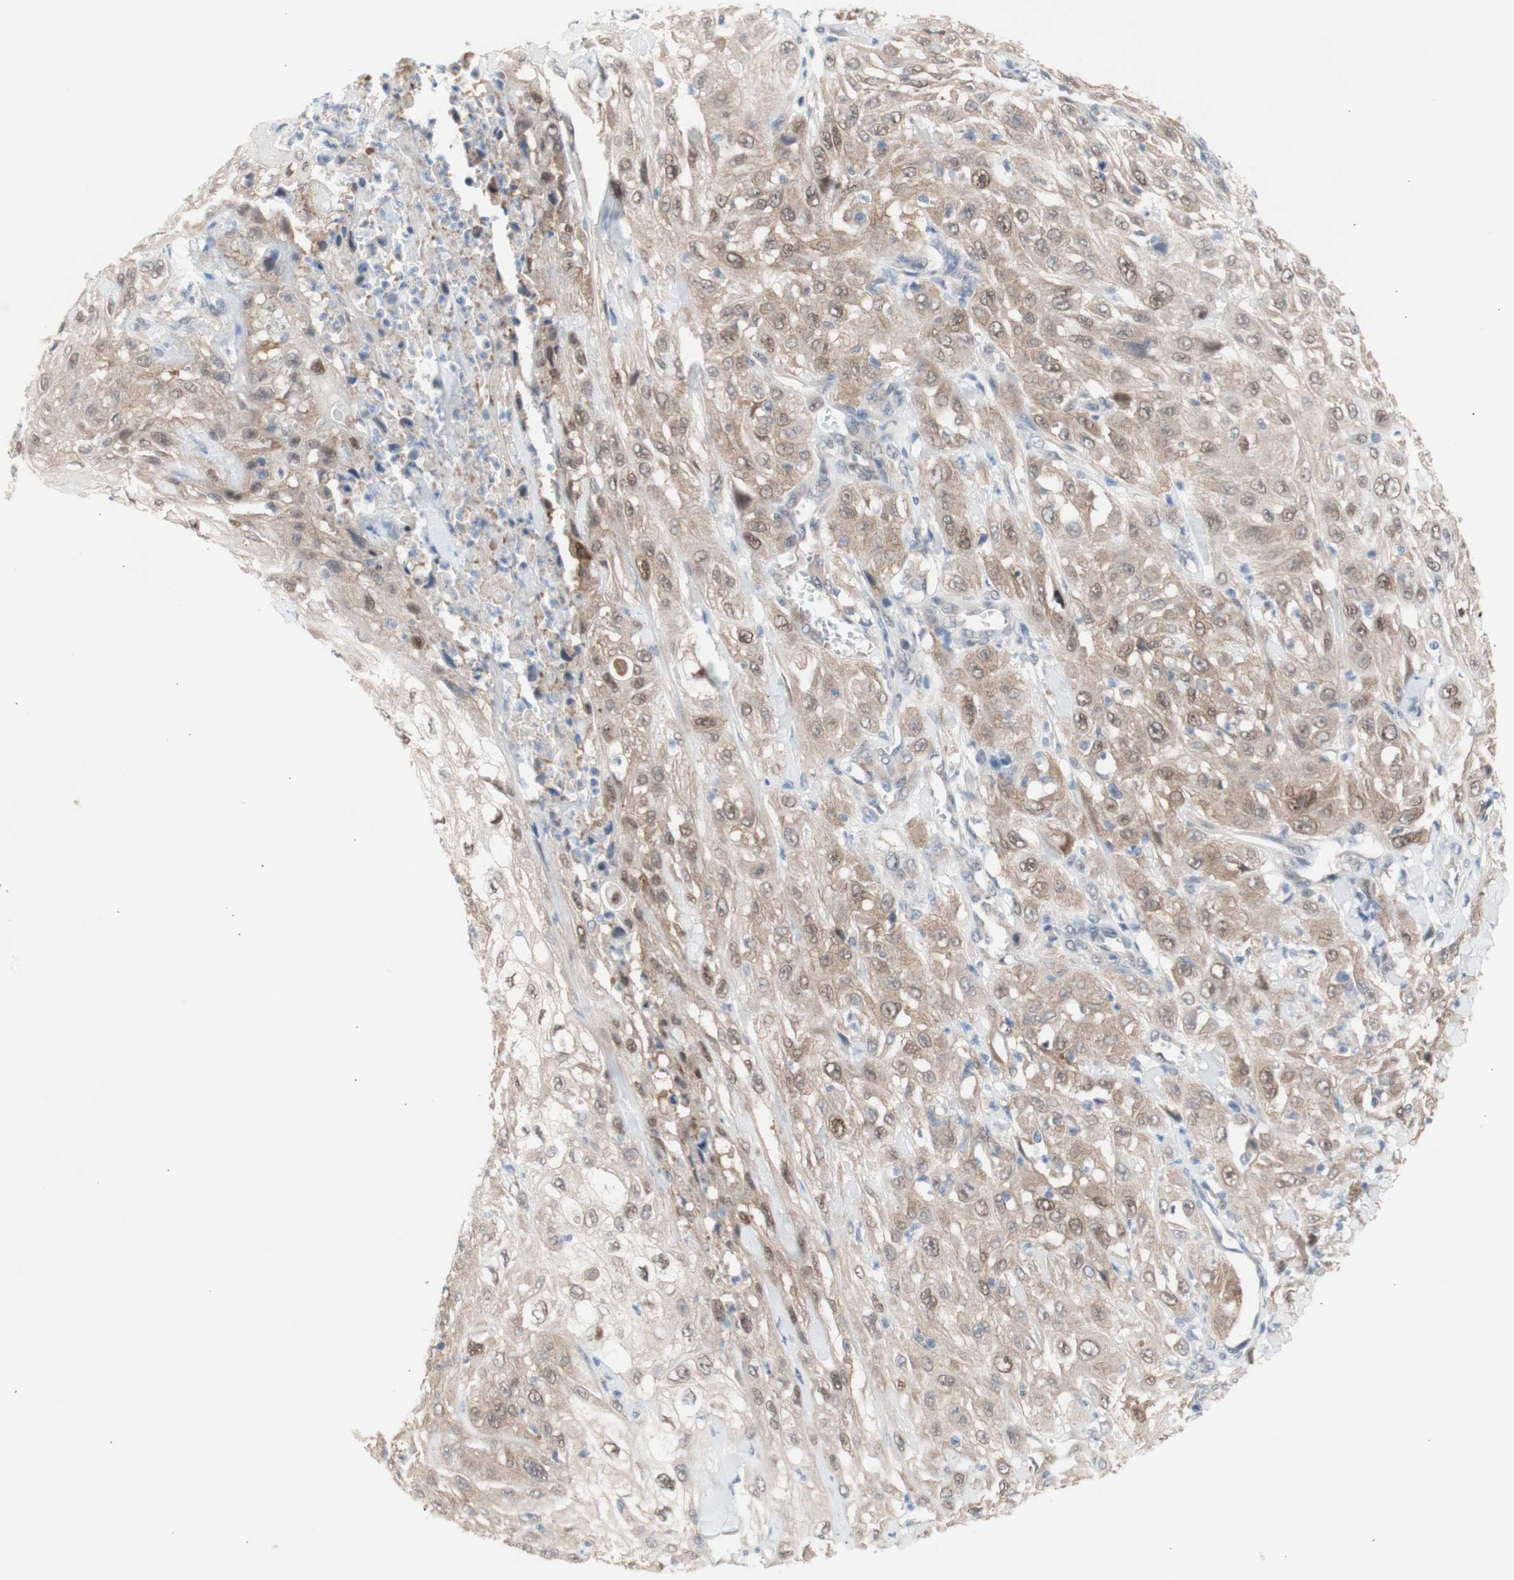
{"staining": {"intensity": "weak", "quantity": ">75%", "location": "cytoplasmic/membranous,nuclear"}, "tissue": "skin cancer", "cell_type": "Tumor cells", "image_type": "cancer", "snomed": [{"axis": "morphology", "description": "Squamous cell carcinoma, NOS"}, {"axis": "morphology", "description": "Squamous cell carcinoma, metastatic, NOS"}, {"axis": "topography", "description": "Skin"}, {"axis": "topography", "description": "Lymph node"}], "caption": "High-magnification brightfield microscopy of skin cancer stained with DAB (3,3'-diaminobenzidine) (brown) and counterstained with hematoxylin (blue). tumor cells exhibit weak cytoplasmic/membranous and nuclear expression is seen in approximately>75% of cells. (IHC, brightfield microscopy, high magnification).", "gene": "PRMT5", "patient": {"sex": "male", "age": 75}}